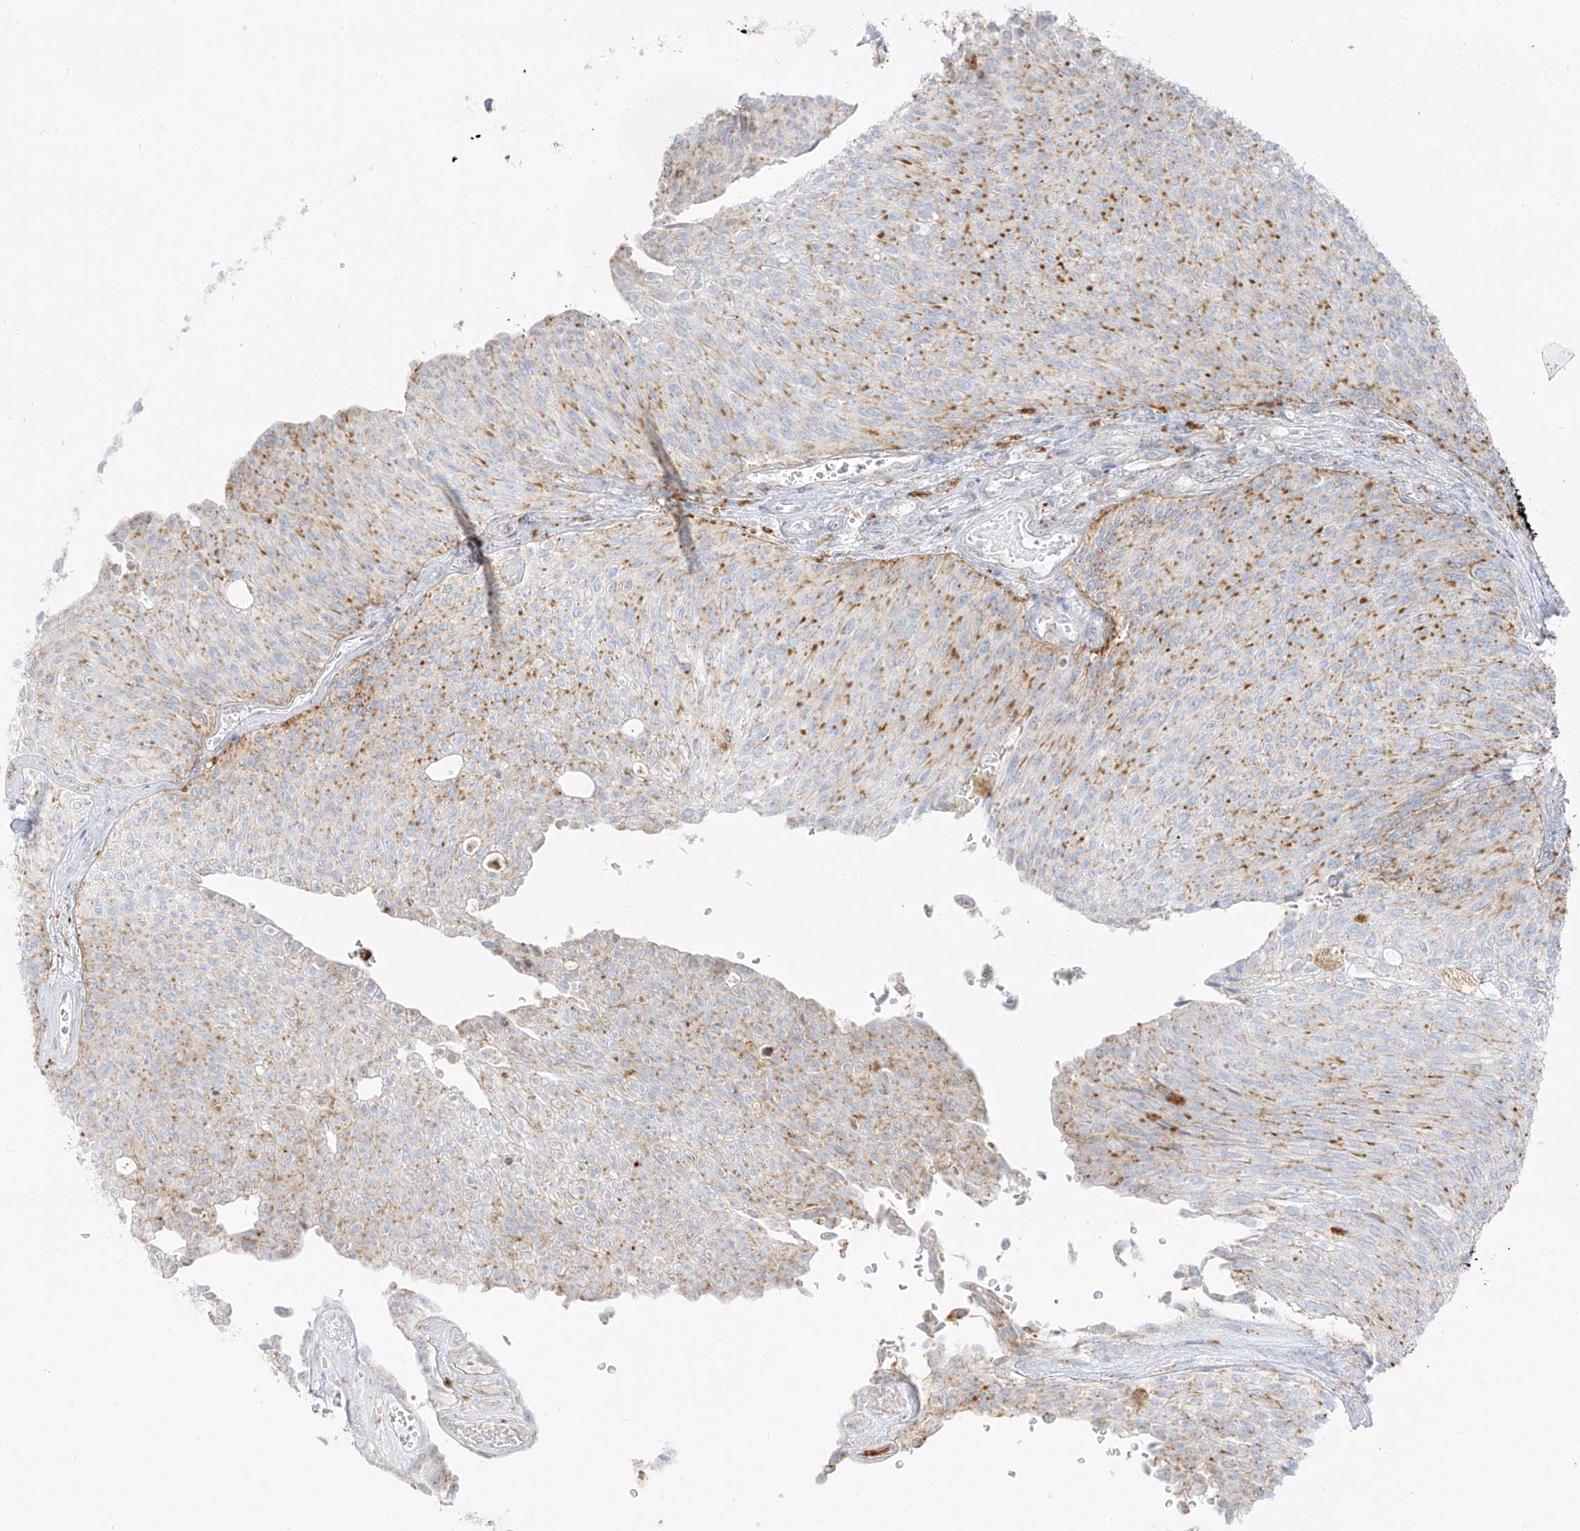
{"staining": {"intensity": "moderate", "quantity": ">75%", "location": "cytoplasmic/membranous"}, "tissue": "urothelial cancer", "cell_type": "Tumor cells", "image_type": "cancer", "snomed": [{"axis": "morphology", "description": "Urothelial carcinoma, Low grade"}, {"axis": "topography", "description": "Urinary bladder"}], "caption": "About >75% of tumor cells in urothelial carcinoma (low-grade) demonstrate moderate cytoplasmic/membranous protein staining as visualized by brown immunohistochemical staining.", "gene": "SLC35F6", "patient": {"sex": "female", "age": 79}}